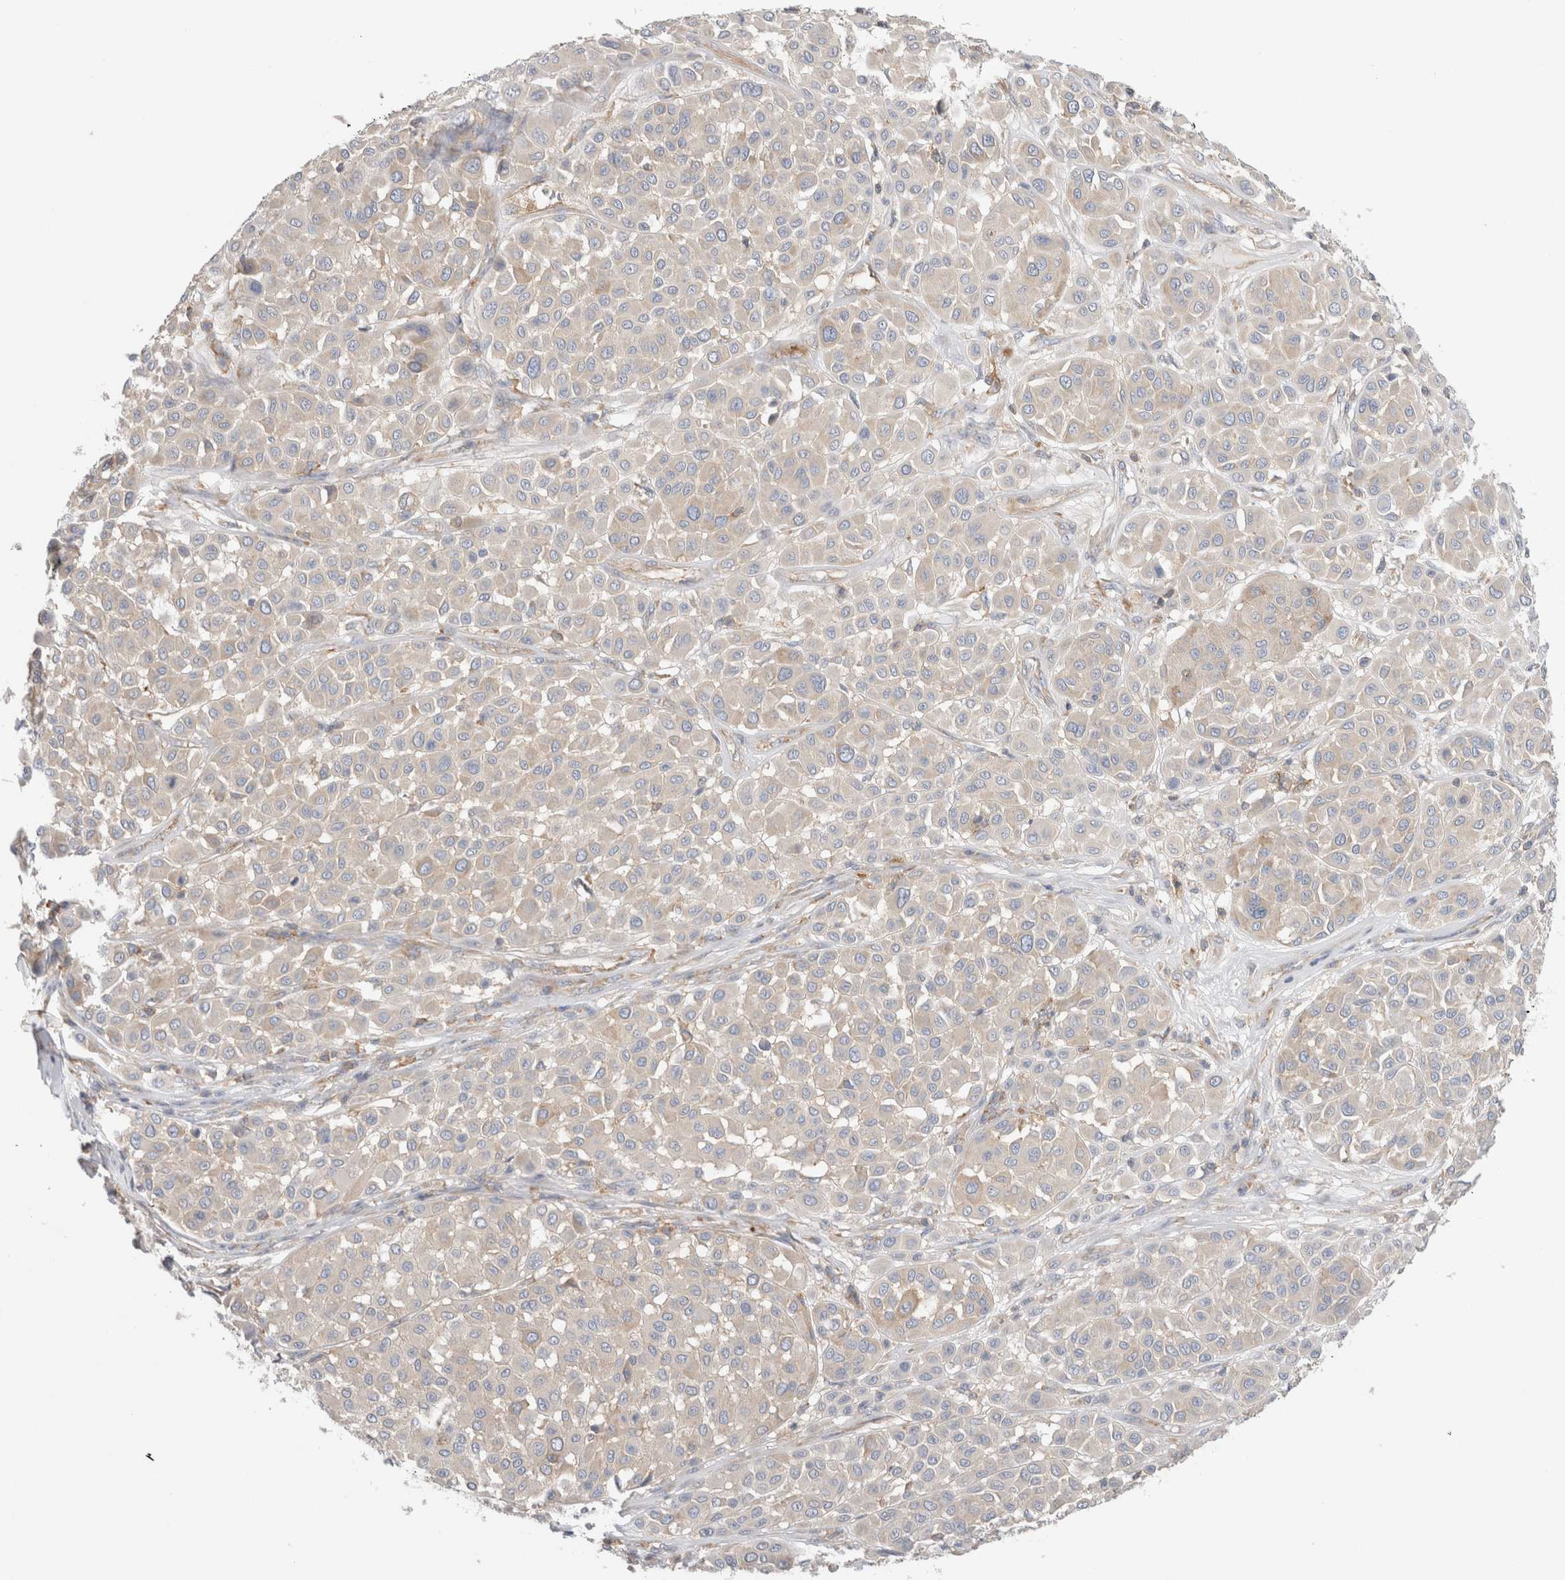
{"staining": {"intensity": "negative", "quantity": "none", "location": "none"}, "tissue": "melanoma", "cell_type": "Tumor cells", "image_type": "cancer", "snomed": [{"axis": "morphology", "description": "Malignant melanoma, Metastatic site"}, {"axis": "topography", "description": "Soft tissue"}], "caption": "High power microscopy micrograph of an IHC photomicrograph of melanoma, revealing no significant staining in tumor cells. The staining is performed using DAB (3,3'-diaminobenzidine) brown chromogen with nuclei counter-stained in using hematoxylin.", "gene": "ZNF23", "patient": {"sex": "male", "age": 41}}